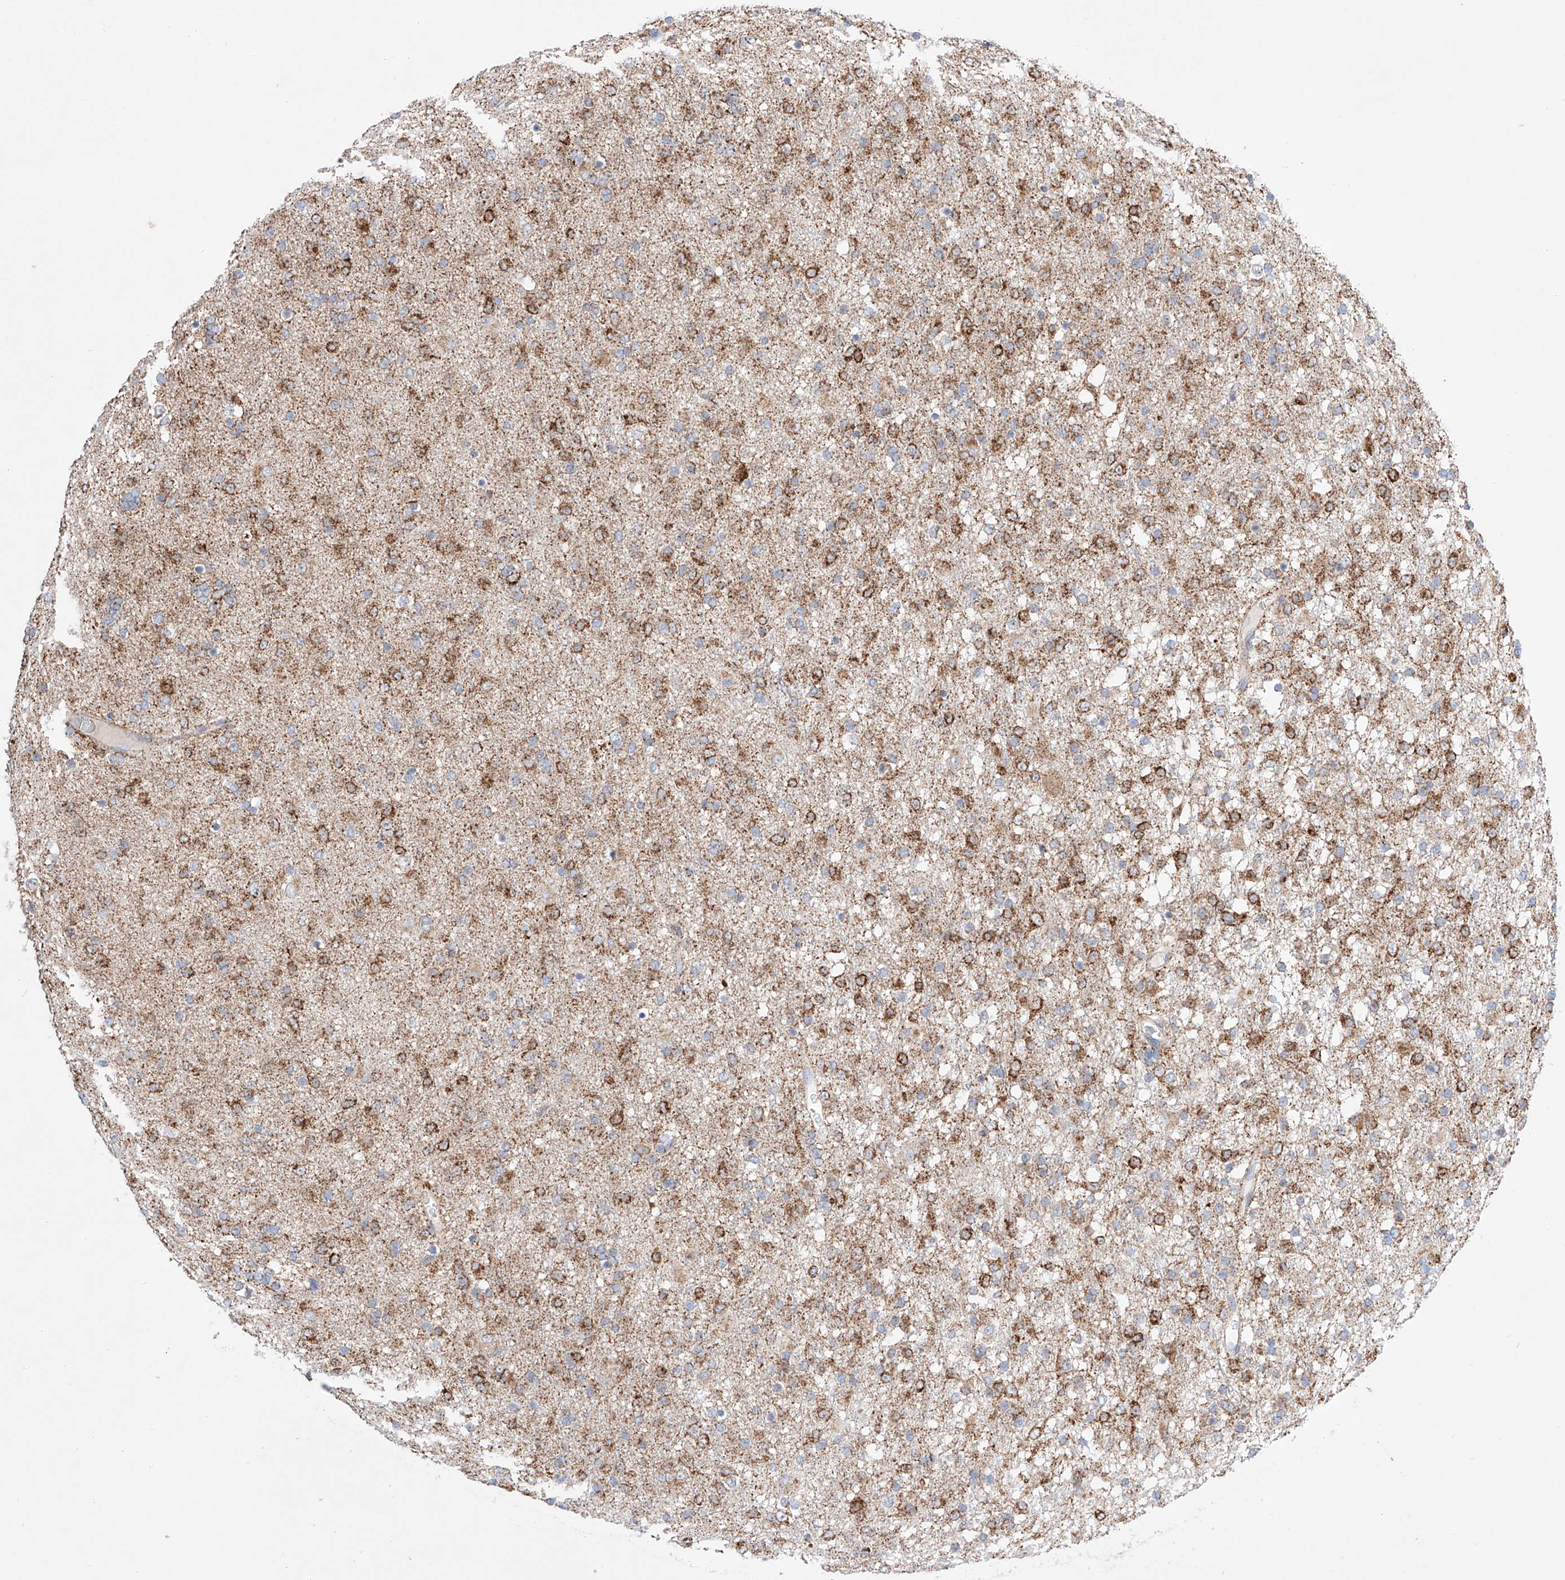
{"staining": {"intensity": "strong", "quantity": "25%-75%", "location": "cytoplasmic/membranous"}, "tissue": "glioma", "cell_type": "Tumor cells", "image_type": "cancer", "snomed": [{"axis": "morphology", "description": "Glioma, malignant, Low grade"}, {"axis": "topography", "description": "Brain"}], "caption": "High-power microscopy captured an IHC micrograph of malignant glioma (low-grade), revealing strong cytoplasmic/membranous positivity in approximately 25%-75% of tumor cells.", "gene": "KTI12", "patient": {"sex": "male", "age": 65}}